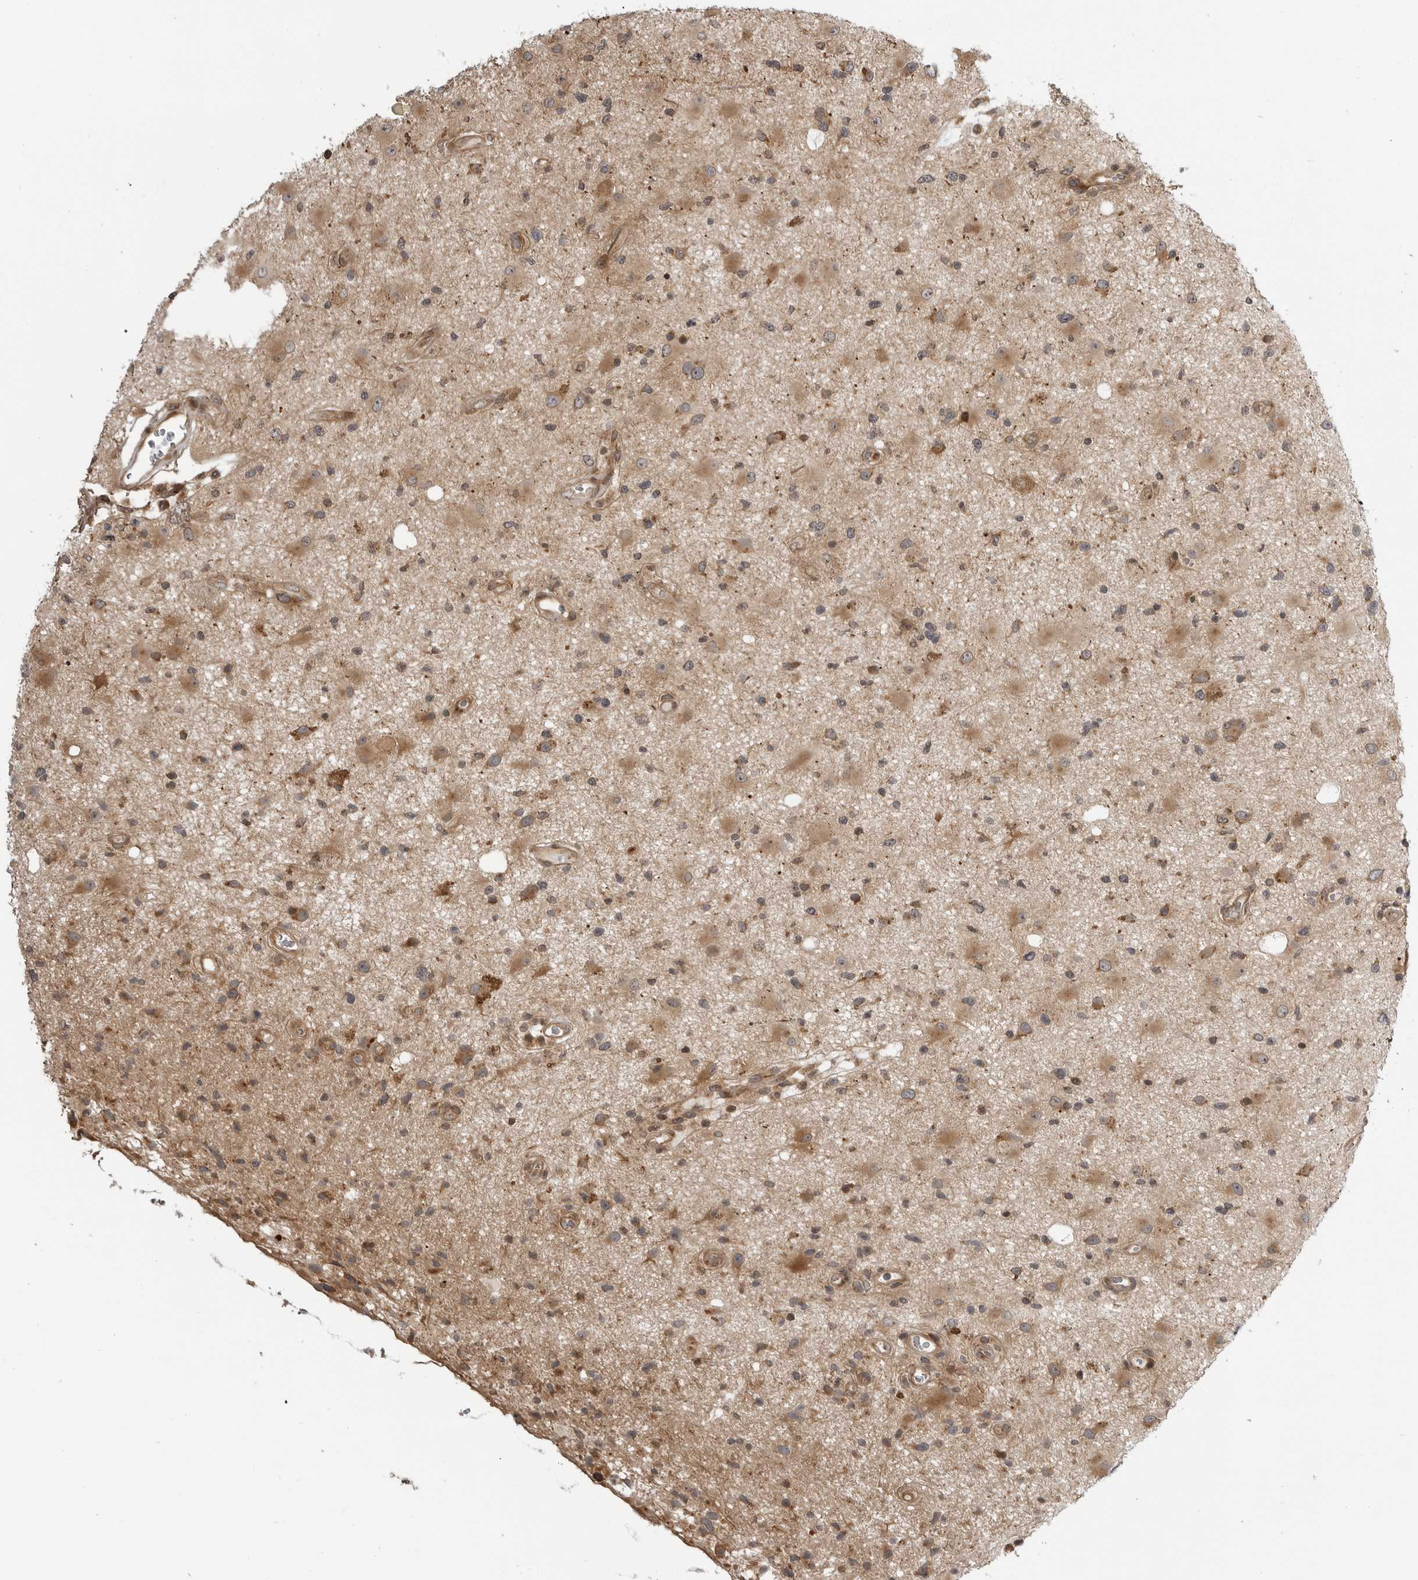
{"staining": {"intensity": "moderate", "quantity": "25%-75%", "location": "cytoplasmic/membranous"}, "tissue": "glioma", "cell_type": "Tumor cells", "image_type": "cancer", "snomed": [{"axis": "morphology", "description": "Glioma, malignant, High grade"}, {"axis": "topography", "description": "Brain"}], "caption": "Malignant high-grade glioma tissue reveals moderate cytoplasmic/membranous expression in about 25%-75% of tumor cells", "gene": "LRRC45", "patient": {"sex": "male", "age": 33}}